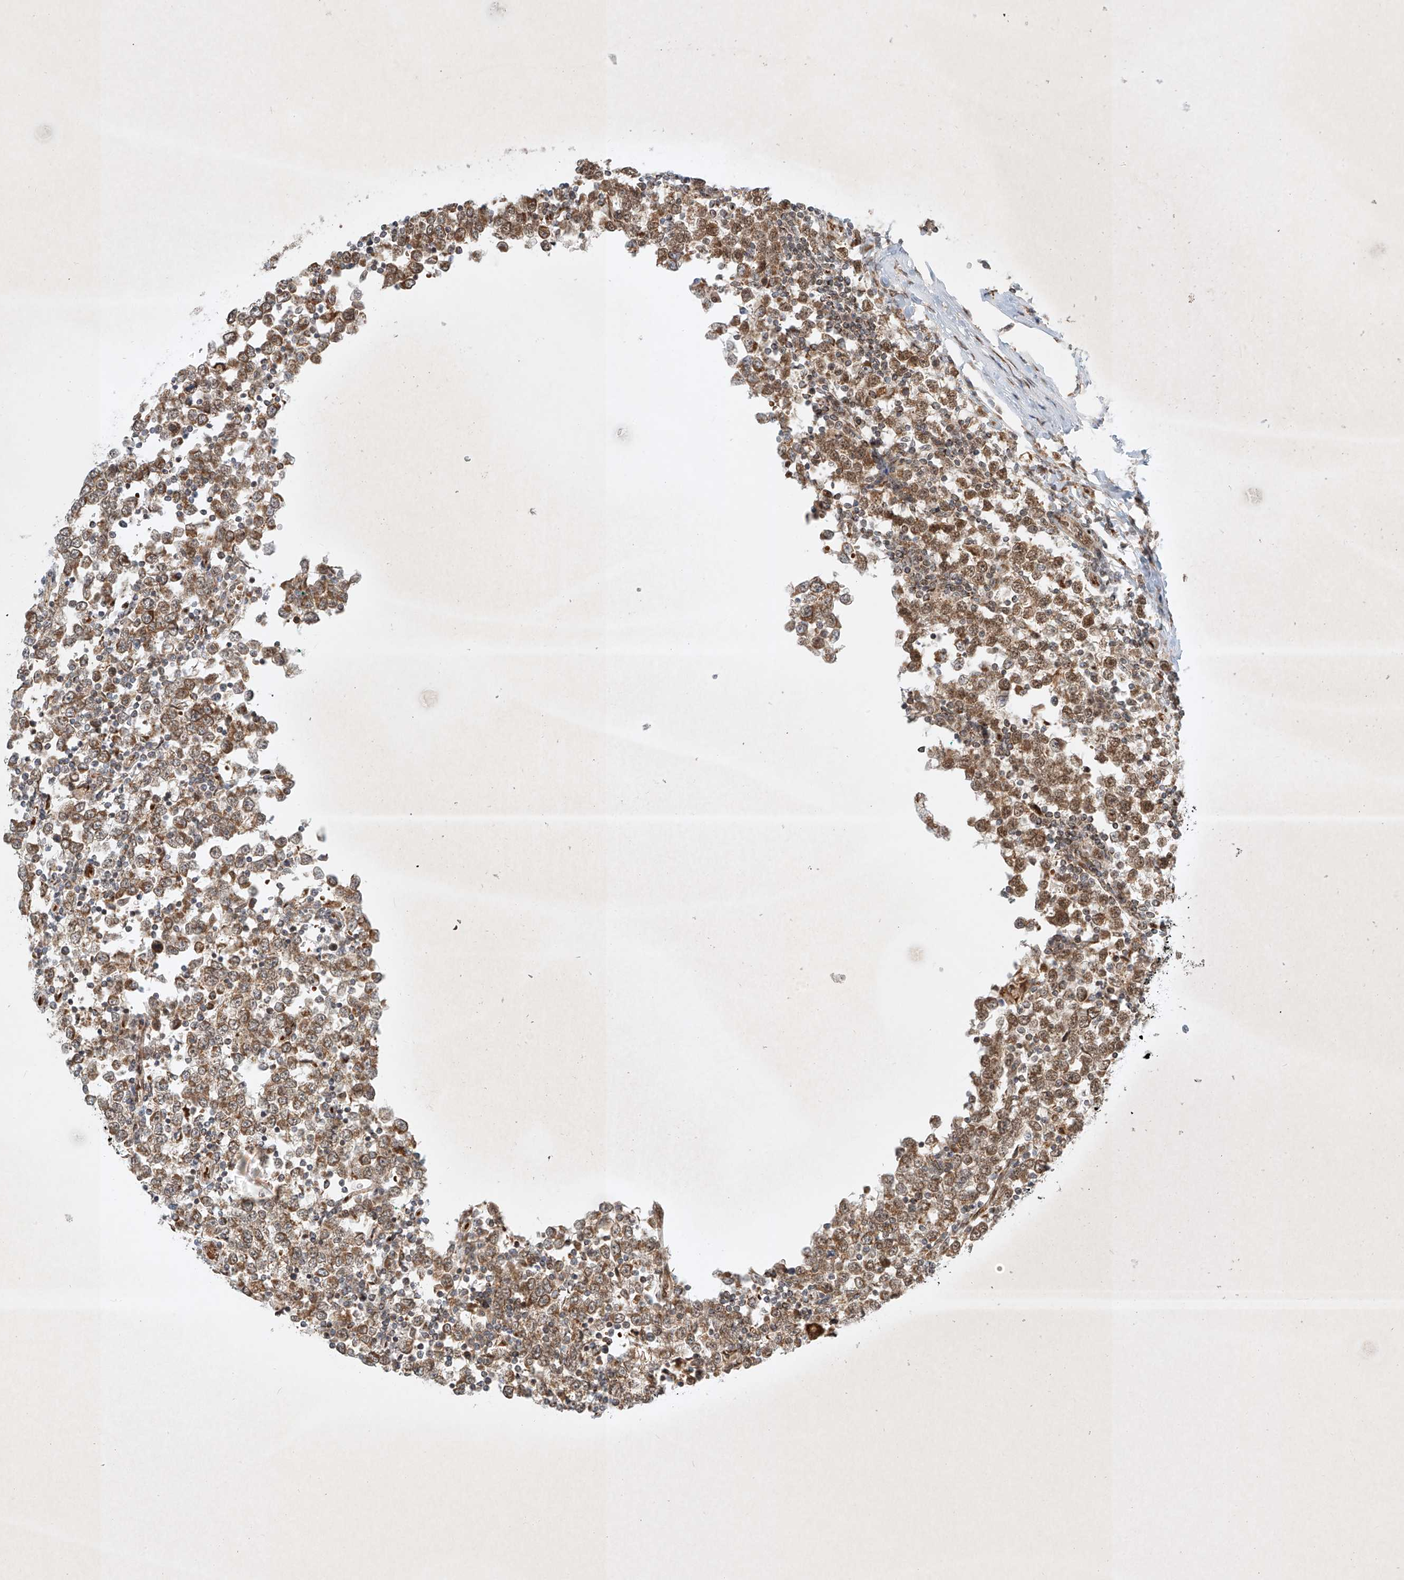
{"staining": {"intensity": "moderate", "quantity": ">75%", "location": "cytoplasmic/membranous"}, "tissue": "testis cancer", "cell_type": "Tumor cells", "image_type": "cancer", "snomed": [{"axis": "morphology", "description": "Seminoma, NOS"}, {"axis": "topography", "description": "Testis"}], "caption": "High-magnification brightfield microscopy of testis cancer stained with DAB (brown) and counterstained with hematoxylin (blue). tumor cells exhibit moderate cytoplasmic/membranous positivity is seen in about>75% of cells.", "gene": "EPG5", "patient": {"sex": "male", "age": 65}}